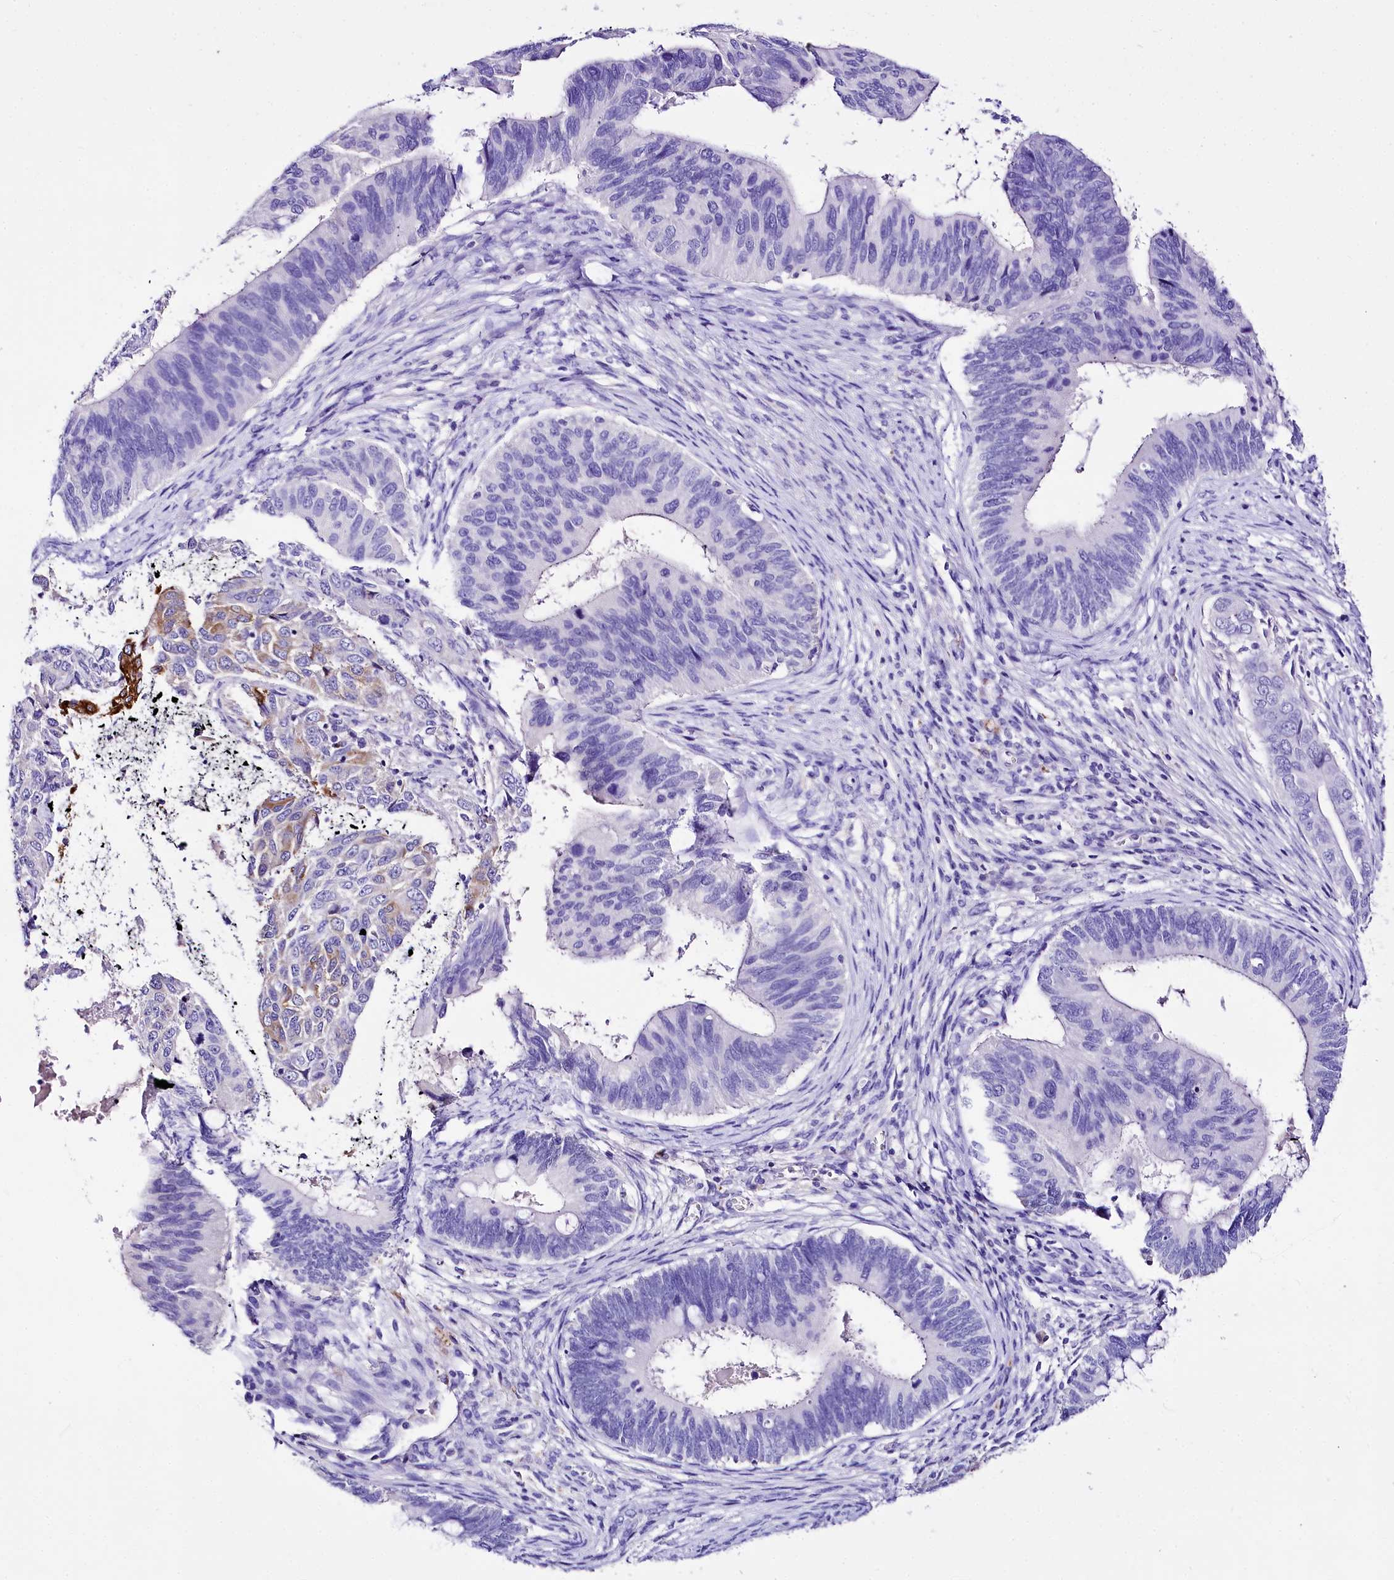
{"staining": {"intensity": "negative", "quantity": "none", "location": "none"}, "tissue": "cervical cancer", "cell_type": "Tumor cells", "image_type": "cancer", "snomed": [{"axis": "morphology", "description": "Adenocarcinoma, NOS"}, {"axis": "topography", "description": "Cervix"}], "caption": "The histopathology image reveals no staining of tumor cells in cervical adenocarcinoma.", "gene": "A2ML1", "patient": {"sex": "female", "age": 42}}